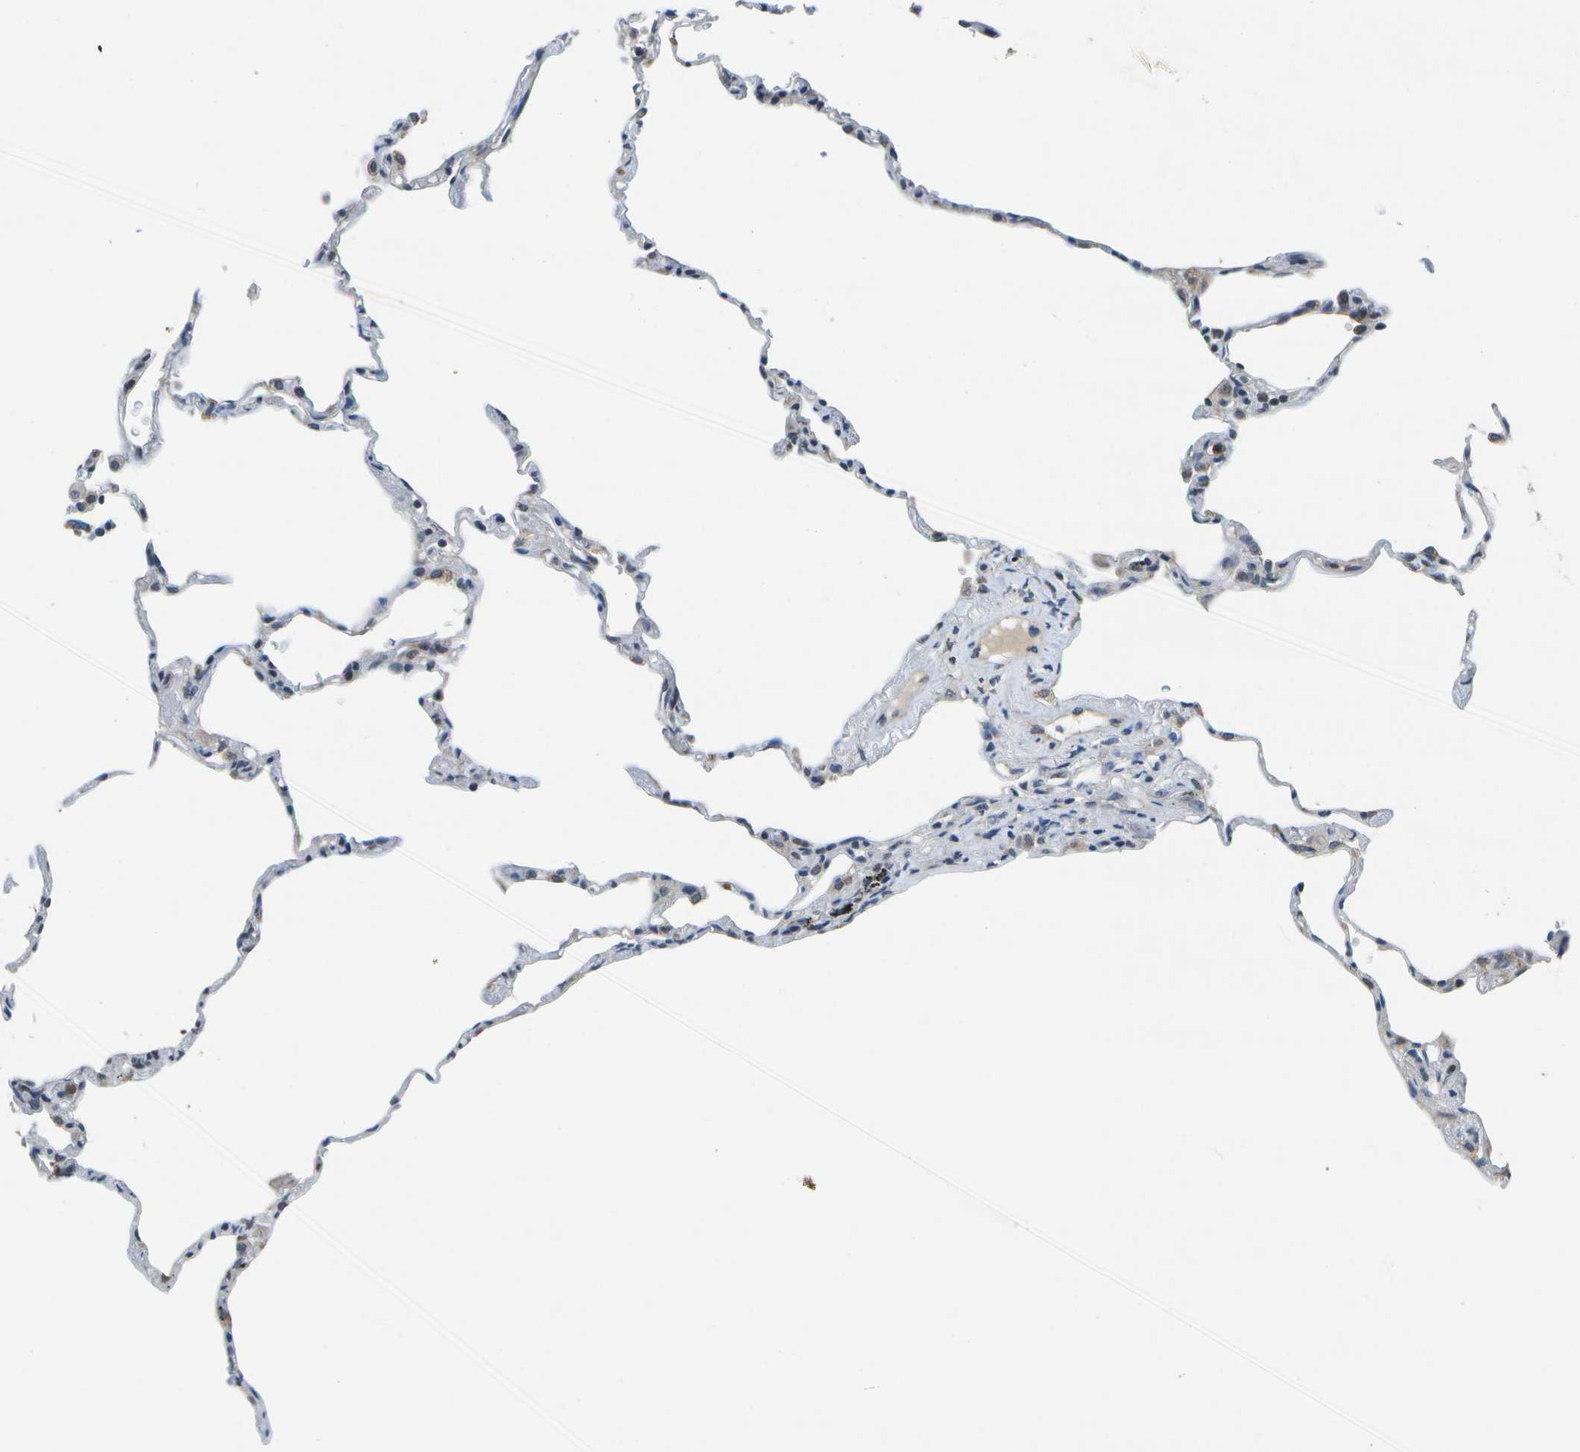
{"staining": {"intensity": "negative", "quantity": "none", "location": "none"}, "tissue": "lung", "cell_type": "Alveolar cells", "image_type": "normal", "snomed": [{"axis": "morphology", "description": "Normal tissue, NOS"}, {"axis": "topography", "description": "Lung"}], "caption": "This micrograph is of benign lung stained with immunohistochemistry (IHC) to label a protein in brown with the nuclei are counter-stained blue. There is no positivity in alveolar cells. The staining was performed using DAB to visualize the protein expression in brown, while the nuclei were stained in blue with hematoxylin (Magnification: 20x).", "gene": "DSE", "patient": {"sex": "male", "age": 59}}